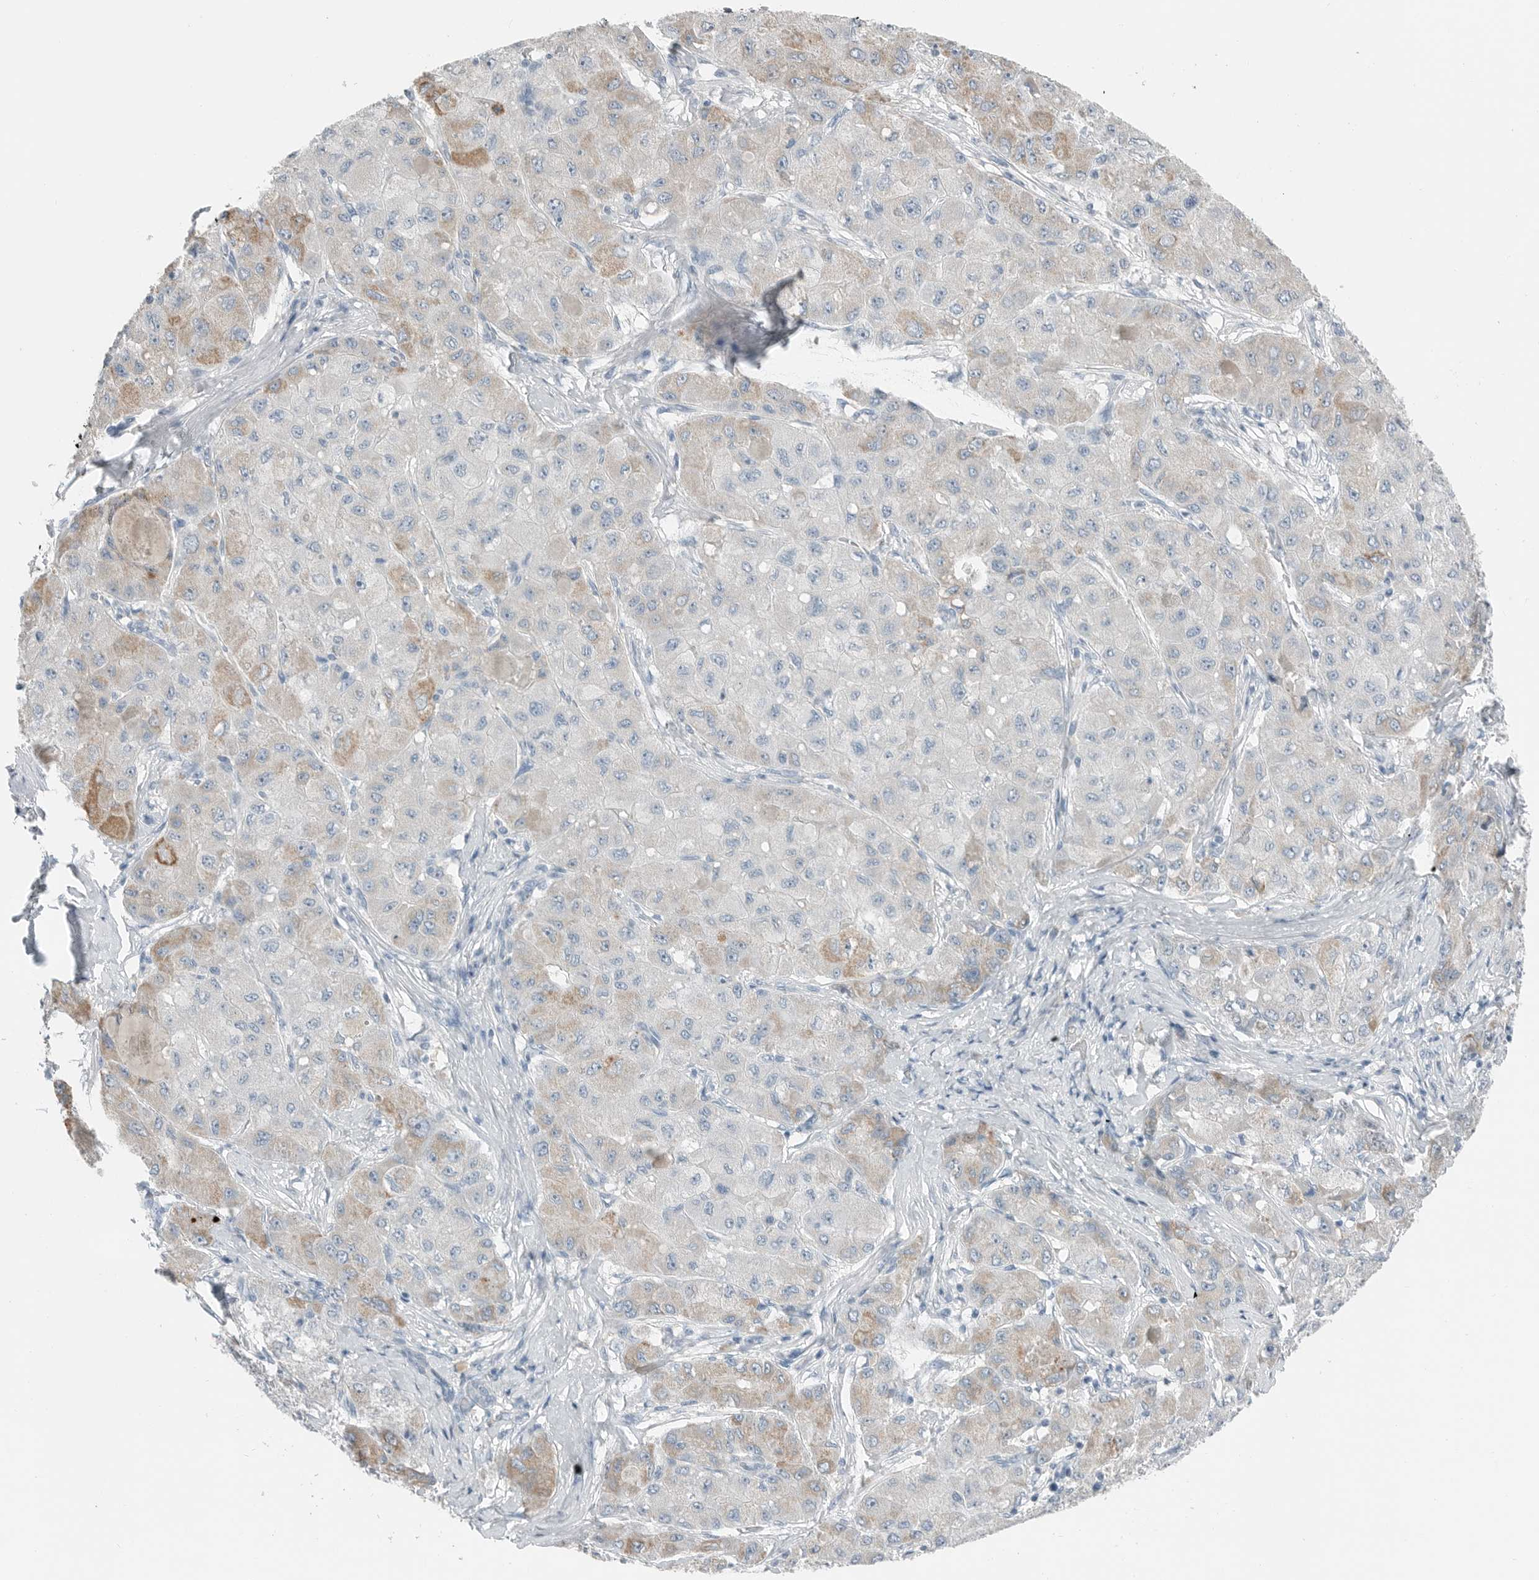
{"staining": {"intensity": "weak", "quantity": "25%-75%", "location": "cytoplasmic/membranous"}, "tissue": "liver cancer", "cell_type": "Tumor cells", "image_type": "cancer", "snomed": [{"axis": "morphology", "description": "Carcinoma, Hepatocellular, NOS"}, {"axis": "topography", "description": "Liver"}], "caption": "Weak cytoplasmic/membranous positivity for a protein is present in about 25%-75% of tumor cells of liver hepatocellular carcinoma using immunohistochemistry (IHC).", "gene": "SERPINB7", "patient": {"sex": "male", "age": 80}}